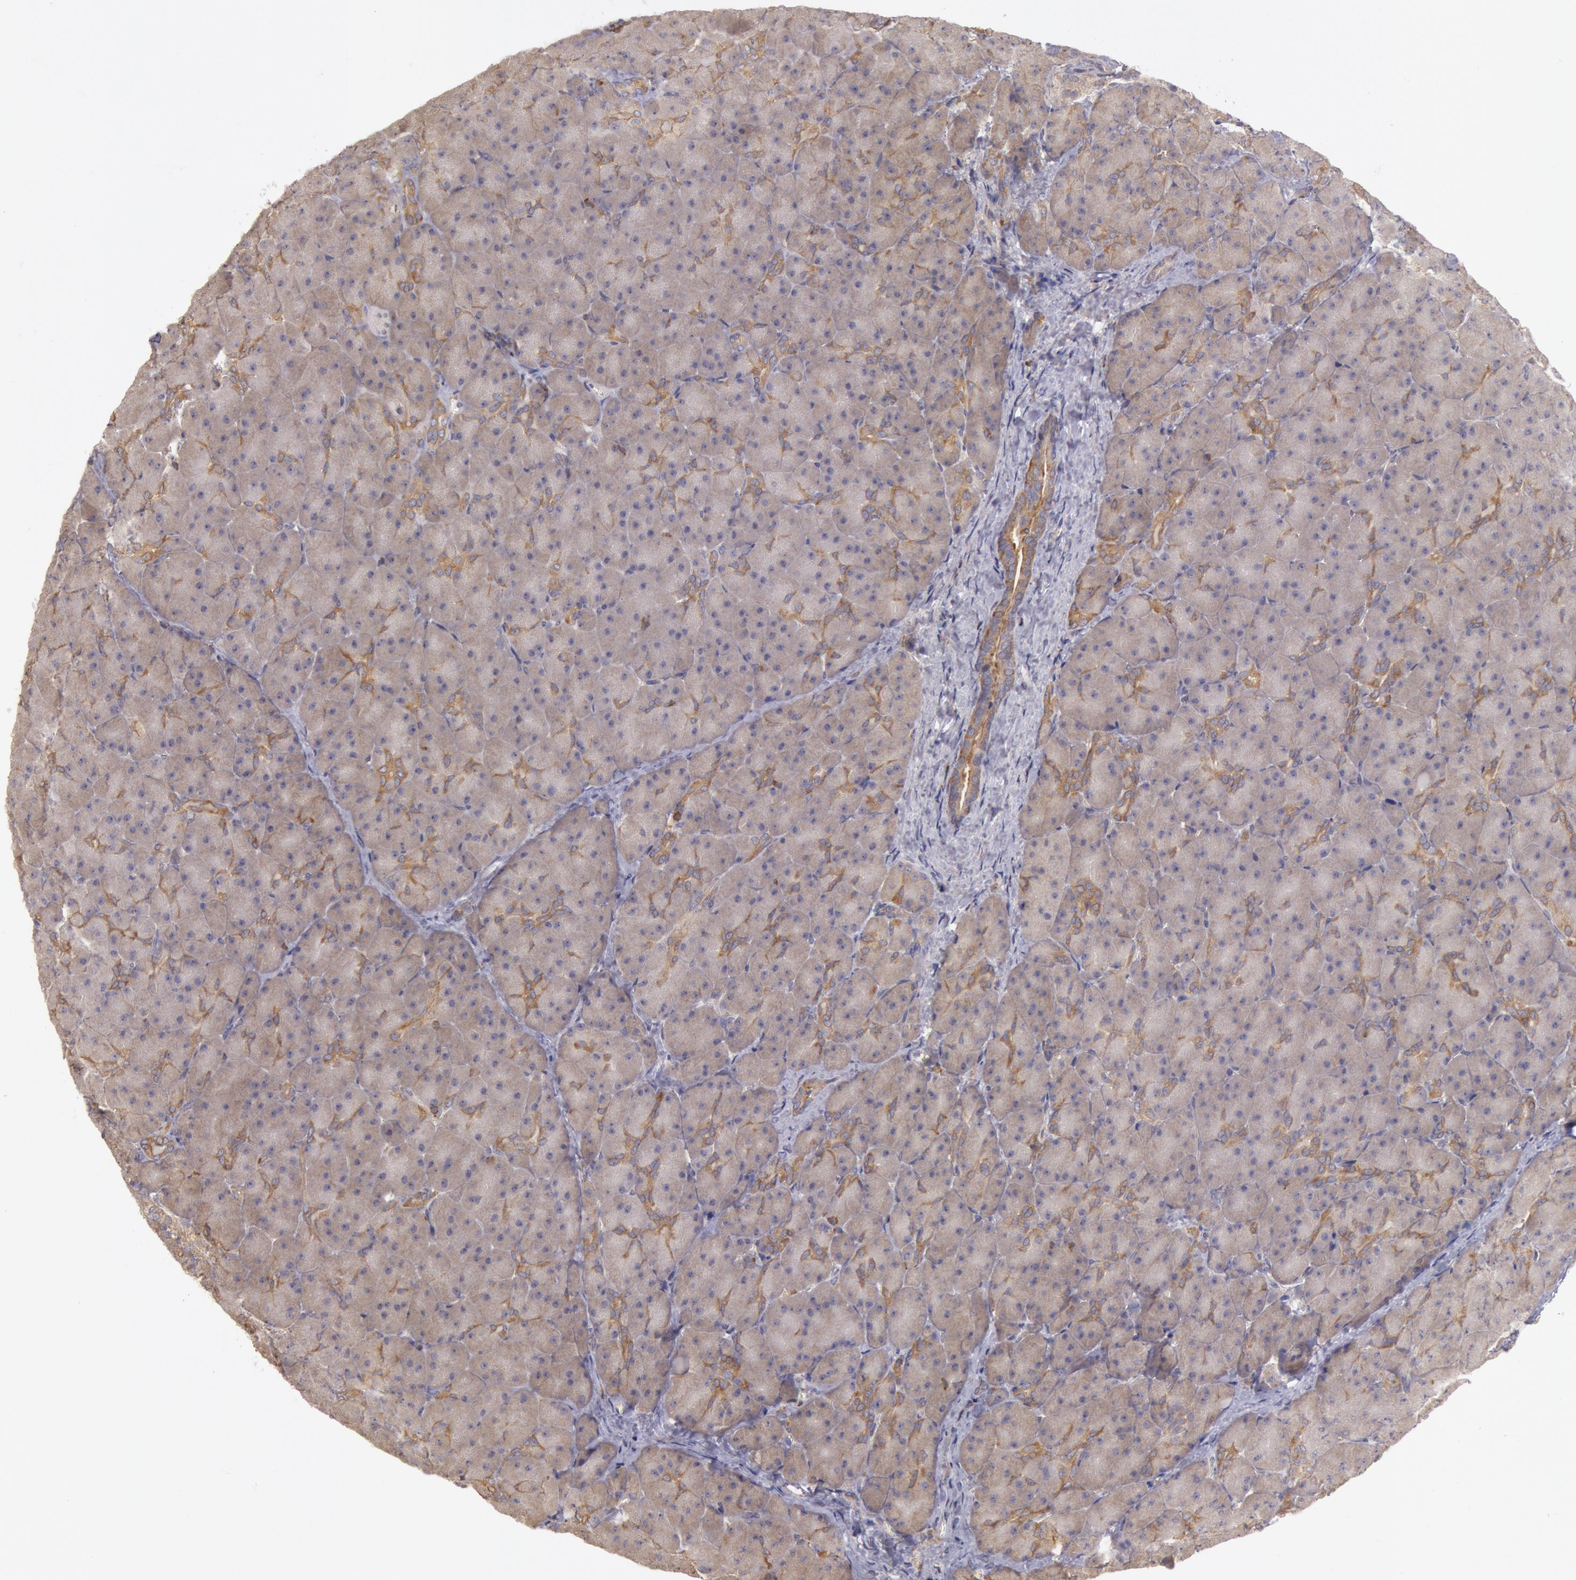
{"staining": {"intensity": "moderate", "quantity": ">75%", "location": "cytoplasmic/membranous"}, "tissue": "pancreas", "cell_type": "Exocrine glandular cells", "image_type": "normal", "snomed": [{"axis": "morphology", "description": "Normal tissue, NOS"}, {"axis": "topography", "description": "Pancreas"}], "caption": "Moderate cytoplasmic/membranous positivity is seen in approximately >75% of exocrine glandular cells in normal pancreas.", "gene": "NMT2", "patient": {"sex": "male", "age": 66}}